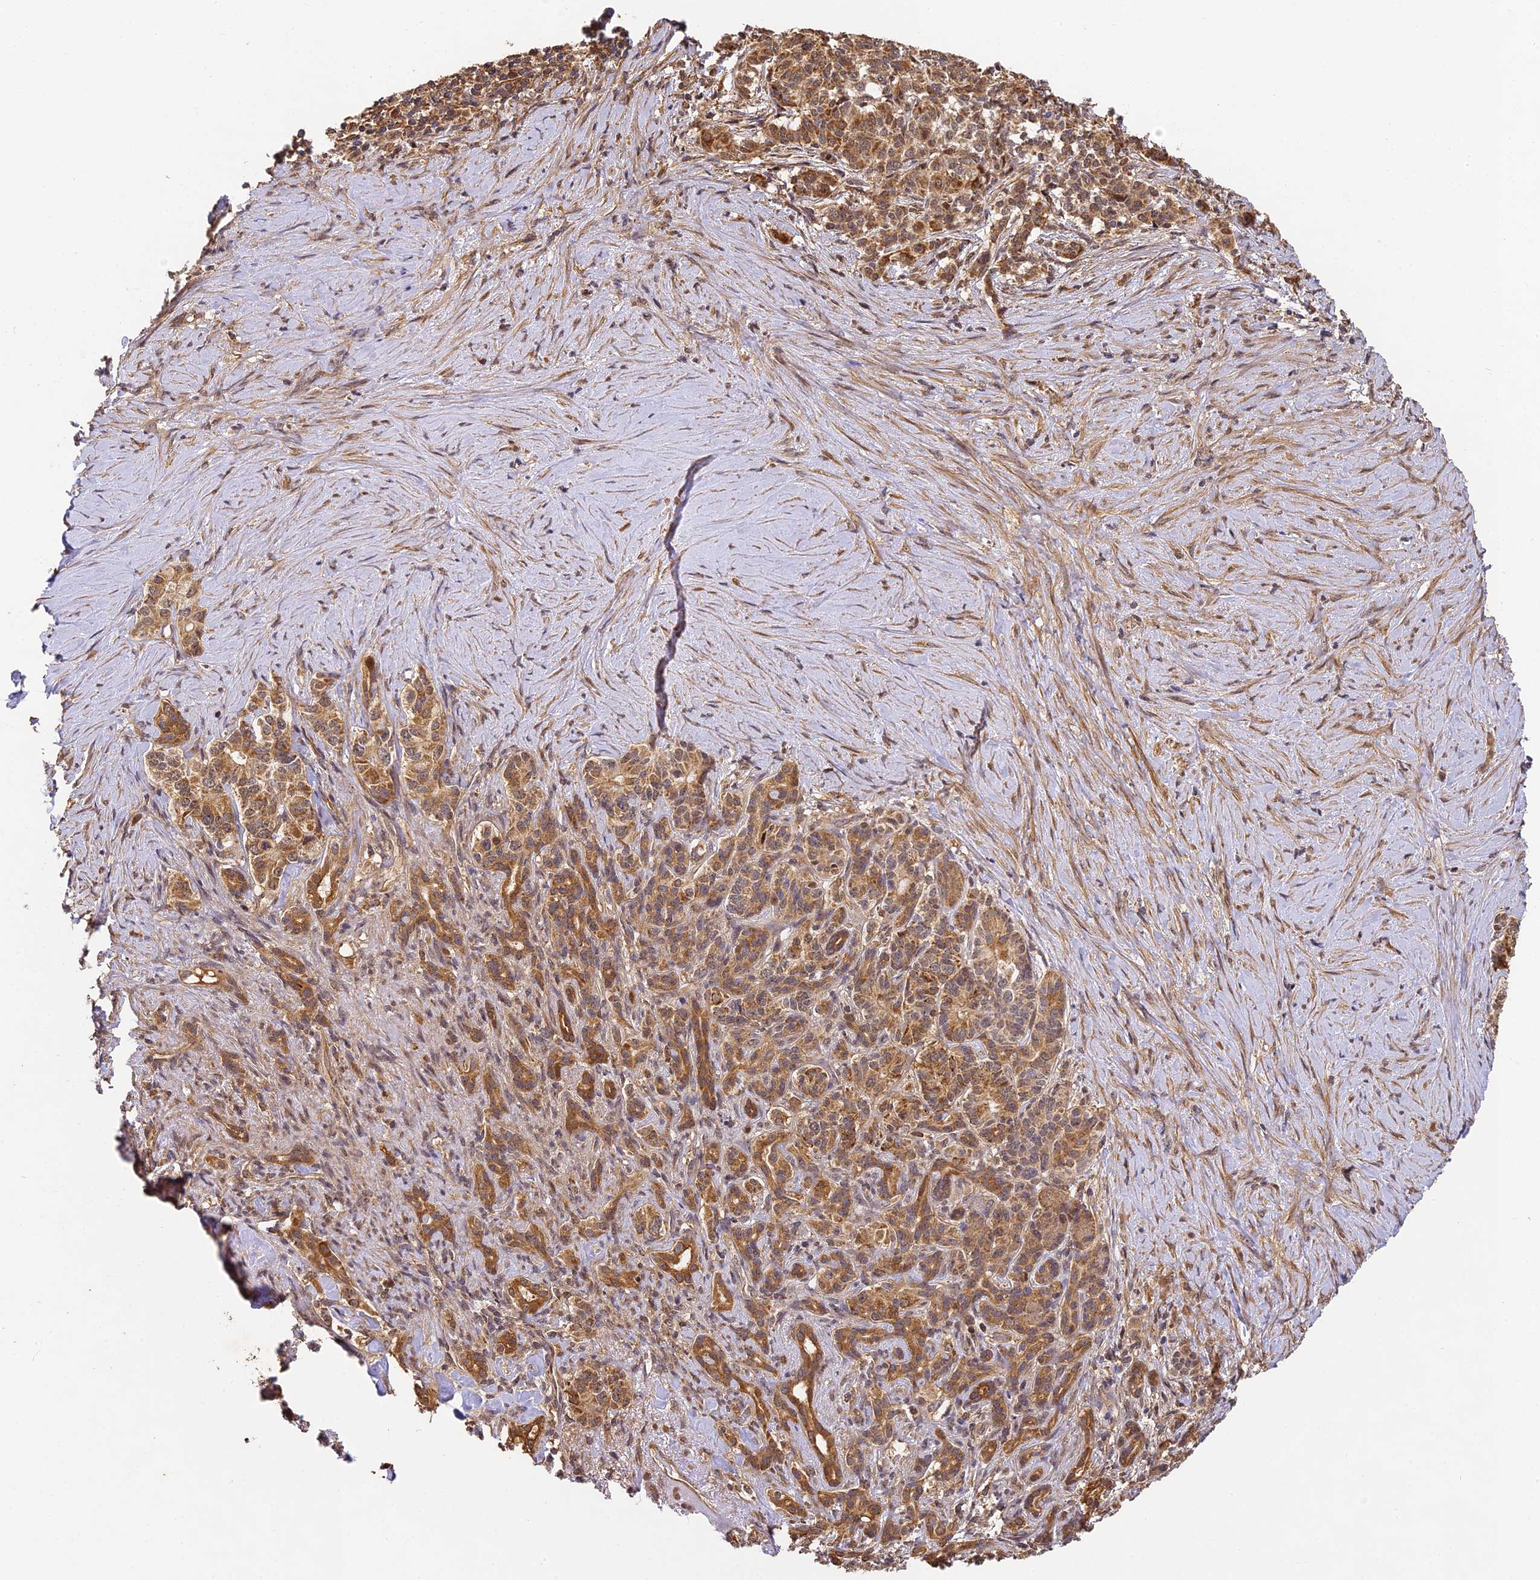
{"staining": {"intensity": "moderate", "quantity": ">75%", "location": "cytoplasmic/membranous"}, "tissue": "pancreatic cancer", "cell_type": "Tumor cells", "image_type": "cancer", "snomed": [{"axis": "morphology", "description": "Adenocarcinoma, NOS"}, {"axis": "topography", "description": "Pancreas"}], "caption": "The immunohistochemical stain labels moderate cytoplasmic/membranous staining in tumor cells of pancreatic cancer tissue.", "gene": "ZNF443", "patient": {"sex": "female", "age": 74}}